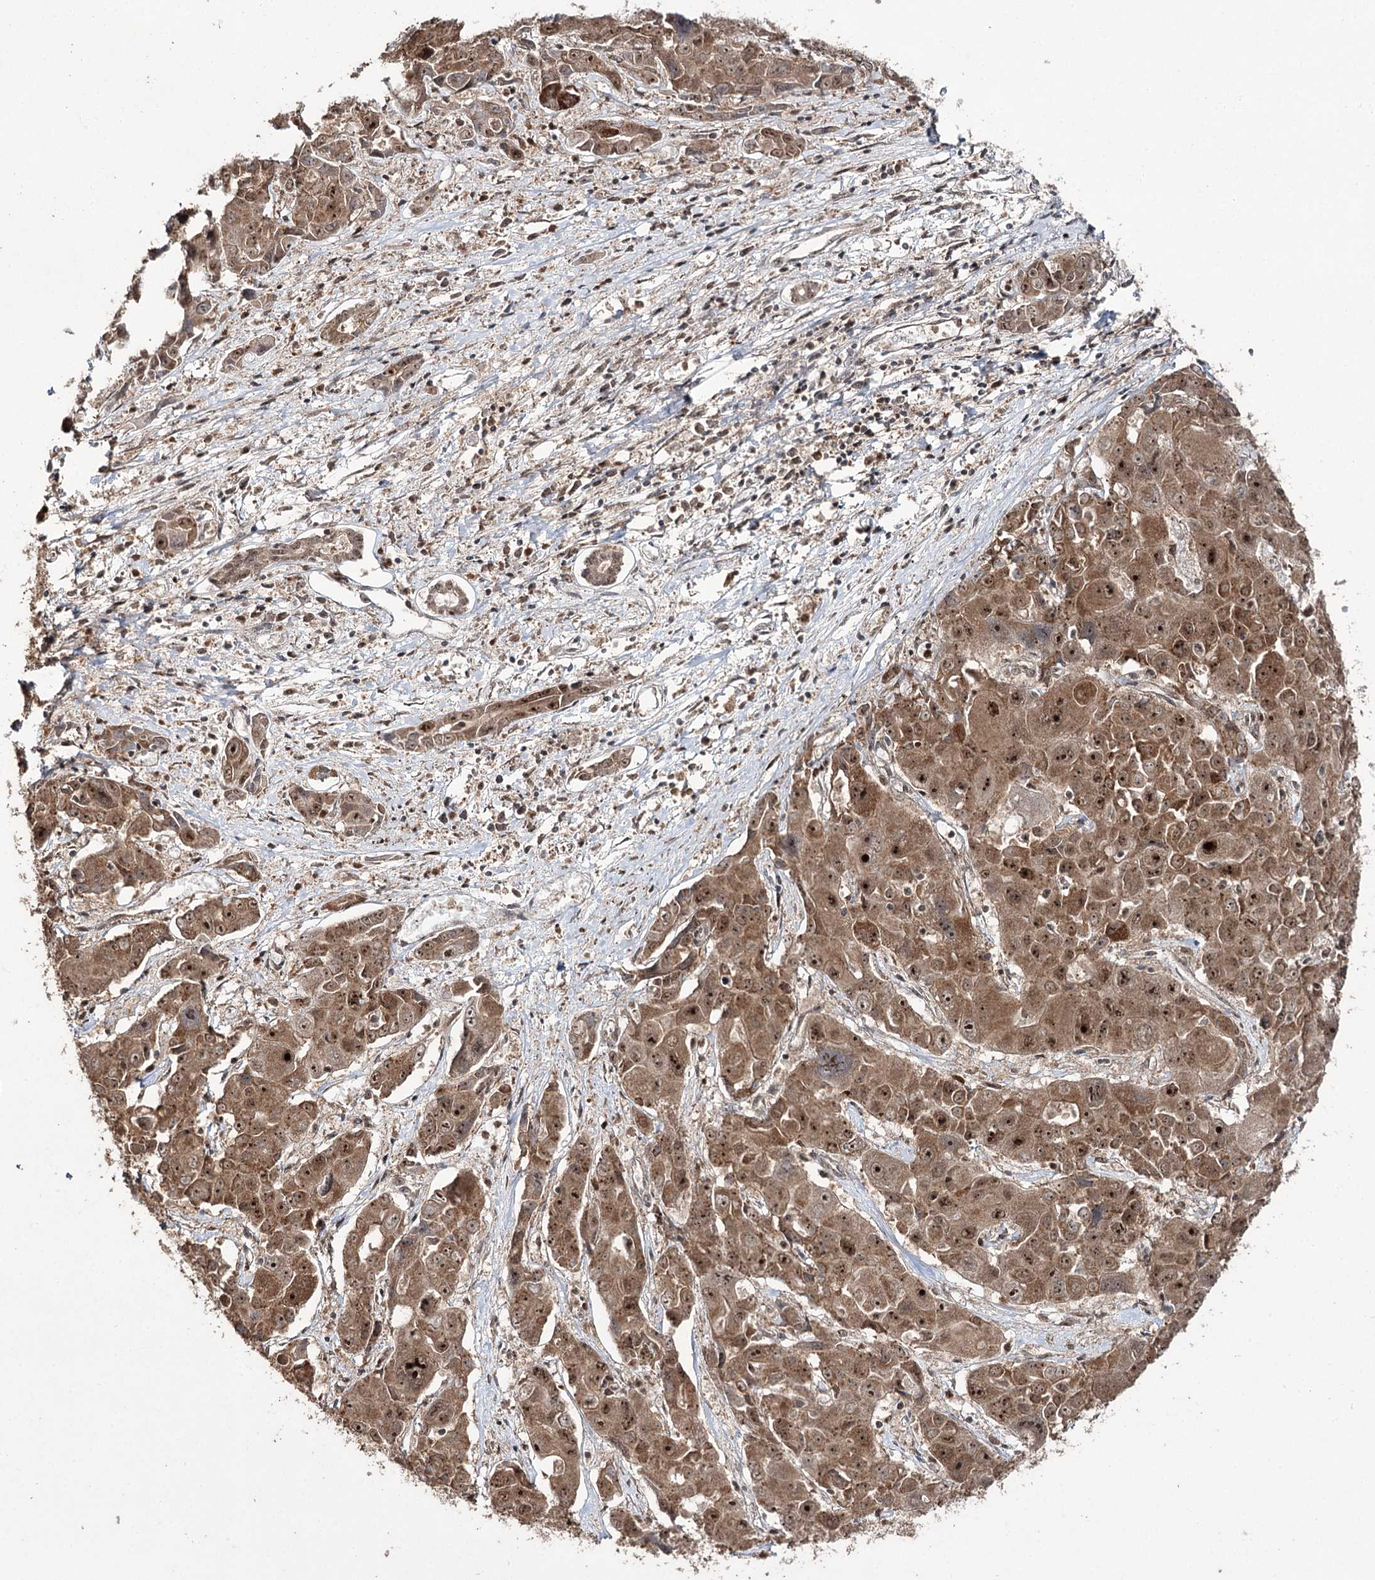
{"staining": {"intensity": "strong", "quantity": ">75%", "location": "cytoplasmic/membranous,nuclear"}, "tissue": "liver cancer", "cell_type": "Tumor cells", "image_type": "cancer", "snomed": [{"axis": "morphology", "description": "Cholangiocarcinoma"}, {"axis": "topography", "description": "Liver"}], "caption": "Protein positivity by immunohistochemistry demonstrates strong cytoplasmic/membranous and nuclear expression in about >75% of tumor cells in cholangiocarcinoma (liver).", "gene": "ERCC3", "patient": {"sex": "male", "age": 67}}